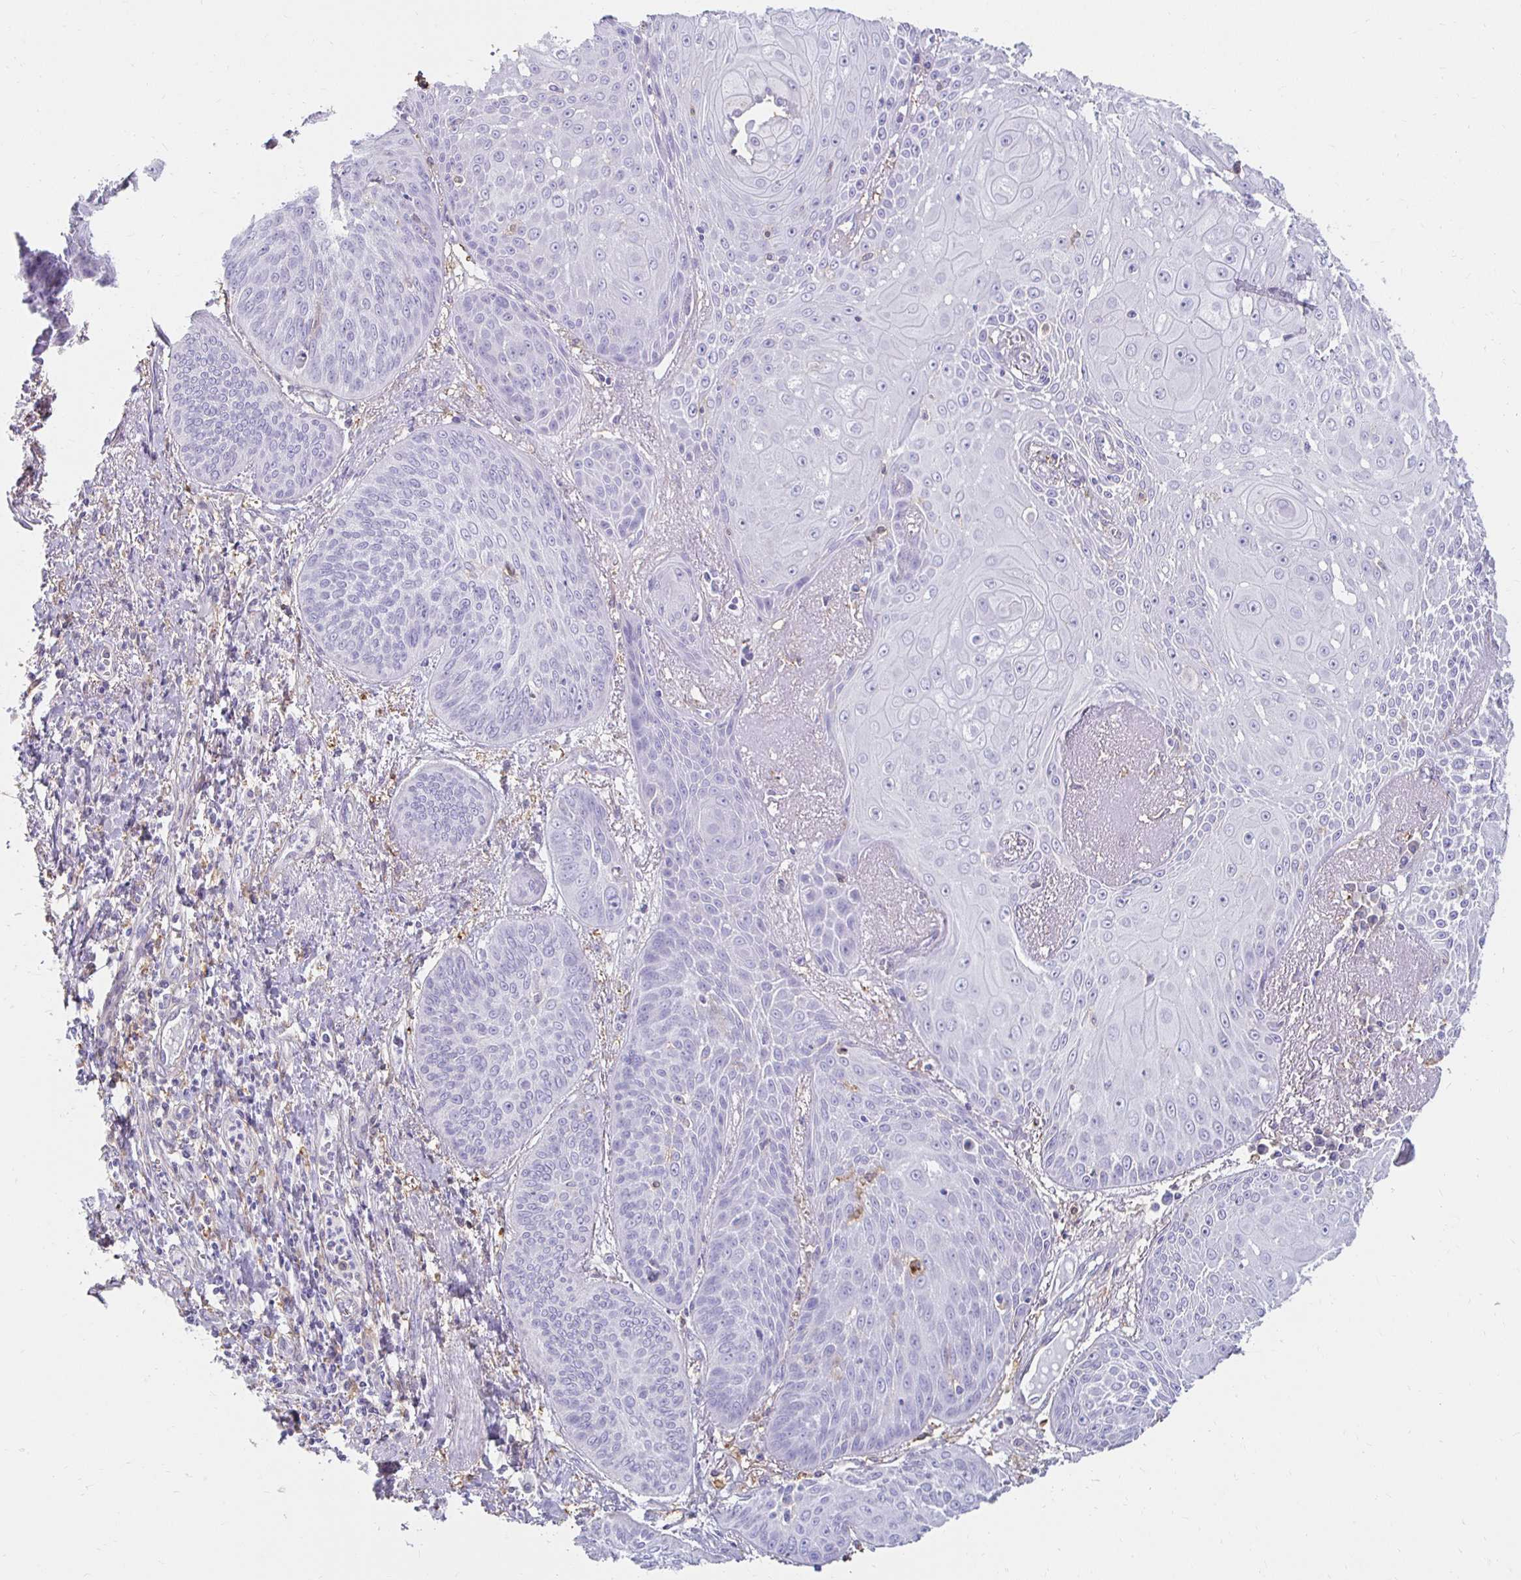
{"staining": {"intensity": "negative", "quantity": "none", "location": "none"}, "tissue": "lung cancer", "cell_type": "Tumor cells", "image_type": "cancer", "snomed": [{"axis": "morphology", "description": "Squamous cell carcinoma, NOS"}, {"axis": "topography", "description": "Lung"}], "caption": "High magnification brightfield microscopy of lung cancer (squamous cell carcinoma) stained with DAB (brown) and counterstained with hematoxylin (blue): tumor cells show no significant expression.", "gene": "TAS1R3", "patient": {"sex": "male", "age": 74}}